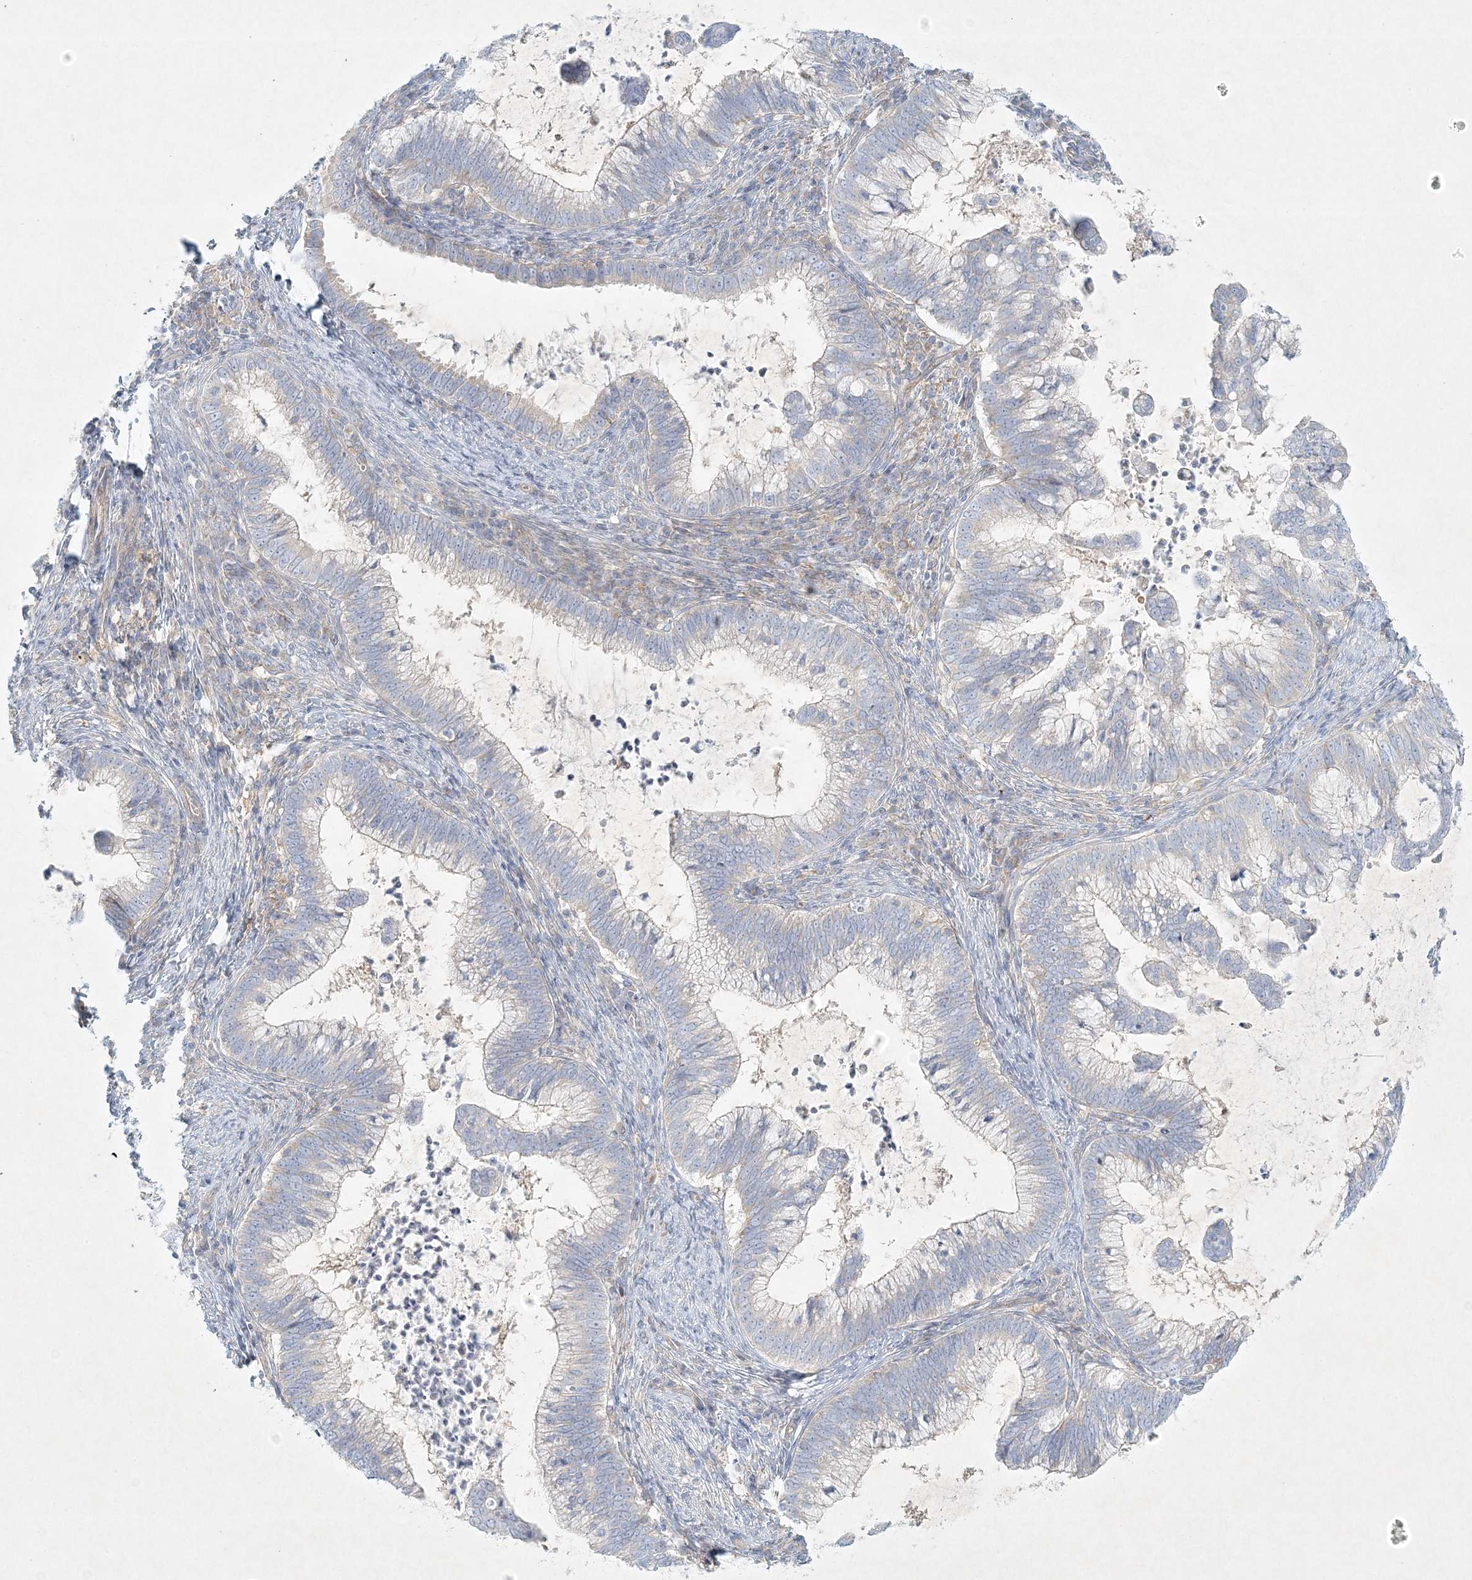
{"staining": {"intensity": "negative", "quantity": "none", "location": "none"}, "tissue": "cervical cancer", "cell_type": "Tumor cells", "image_type": "cancer", "snomed": [{"axis": "morphology", "description": "Adenocarcinoma, NOS"}, {"axis": "topography", "description": "Cervix"}], "caption": "Immunohistochemical staining of cervical cancer demonstrates no significant expression in tumor cells.", "gene": "STK11IP", "patient": {"sex": "female", "age": 36}}